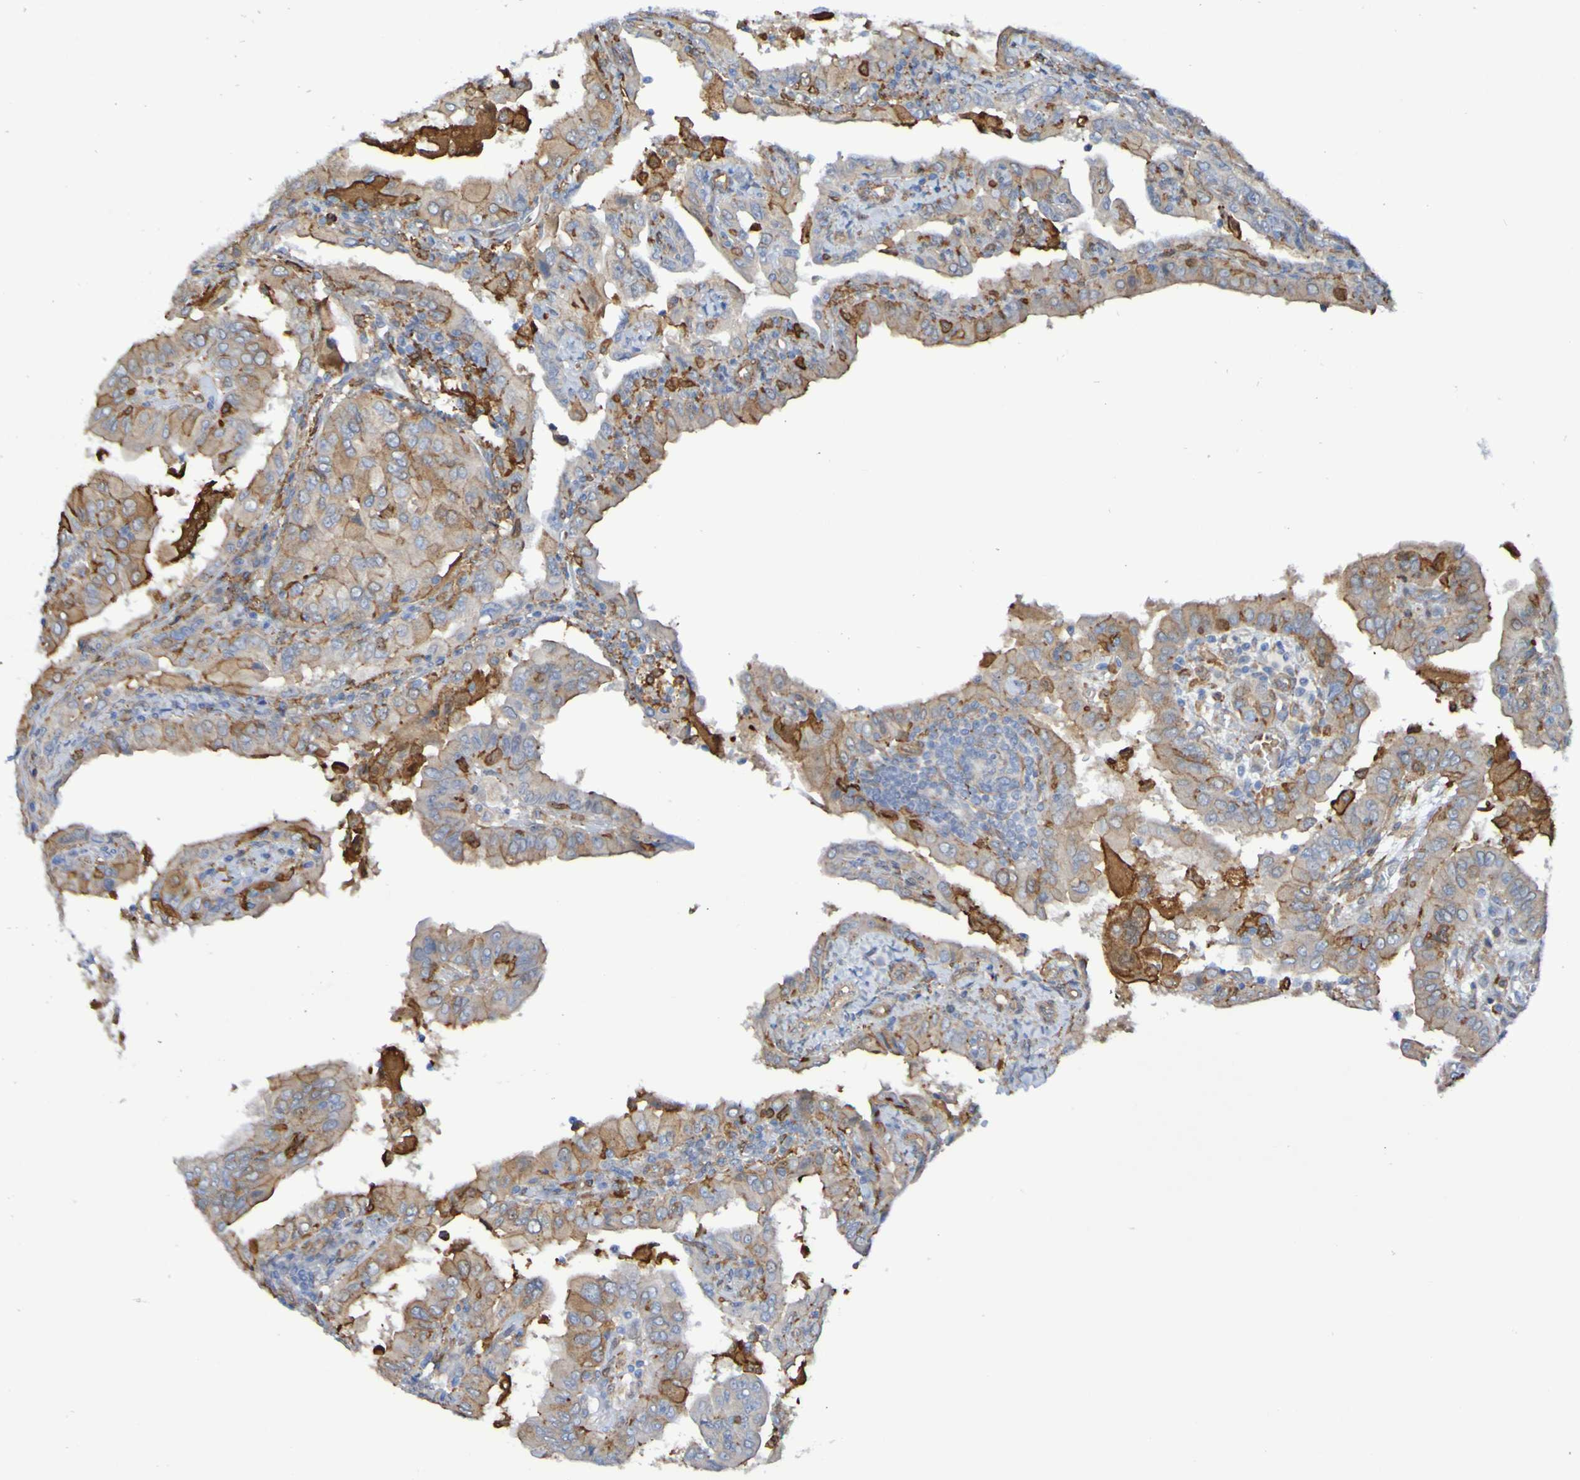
{"staining": {"intensity": "moderate", "quantity": ">75%", "location": "cytoplasmic/membranous"}, "tissue": "thyroid cancer", "cell_type": "Tumor cells", "image_type": "cancer", "snomed": [{"axis": "morphology", "description": "Papillary adenocarcinoma, NOS"}, {"axis": "topography", "description": "Thyroid gland"}], "caption": "DAB immunohistochemical staining of human thyroid papillary adenocarcinoma demonstrates moderate cytoplasmic/membranous protein staining in approximately >75% of tumor cells. (Brightfield microscopy of DAB IHC at high magnification).", "gene": "SCRG1", "patient": {"sex": "male", "age": 33}}